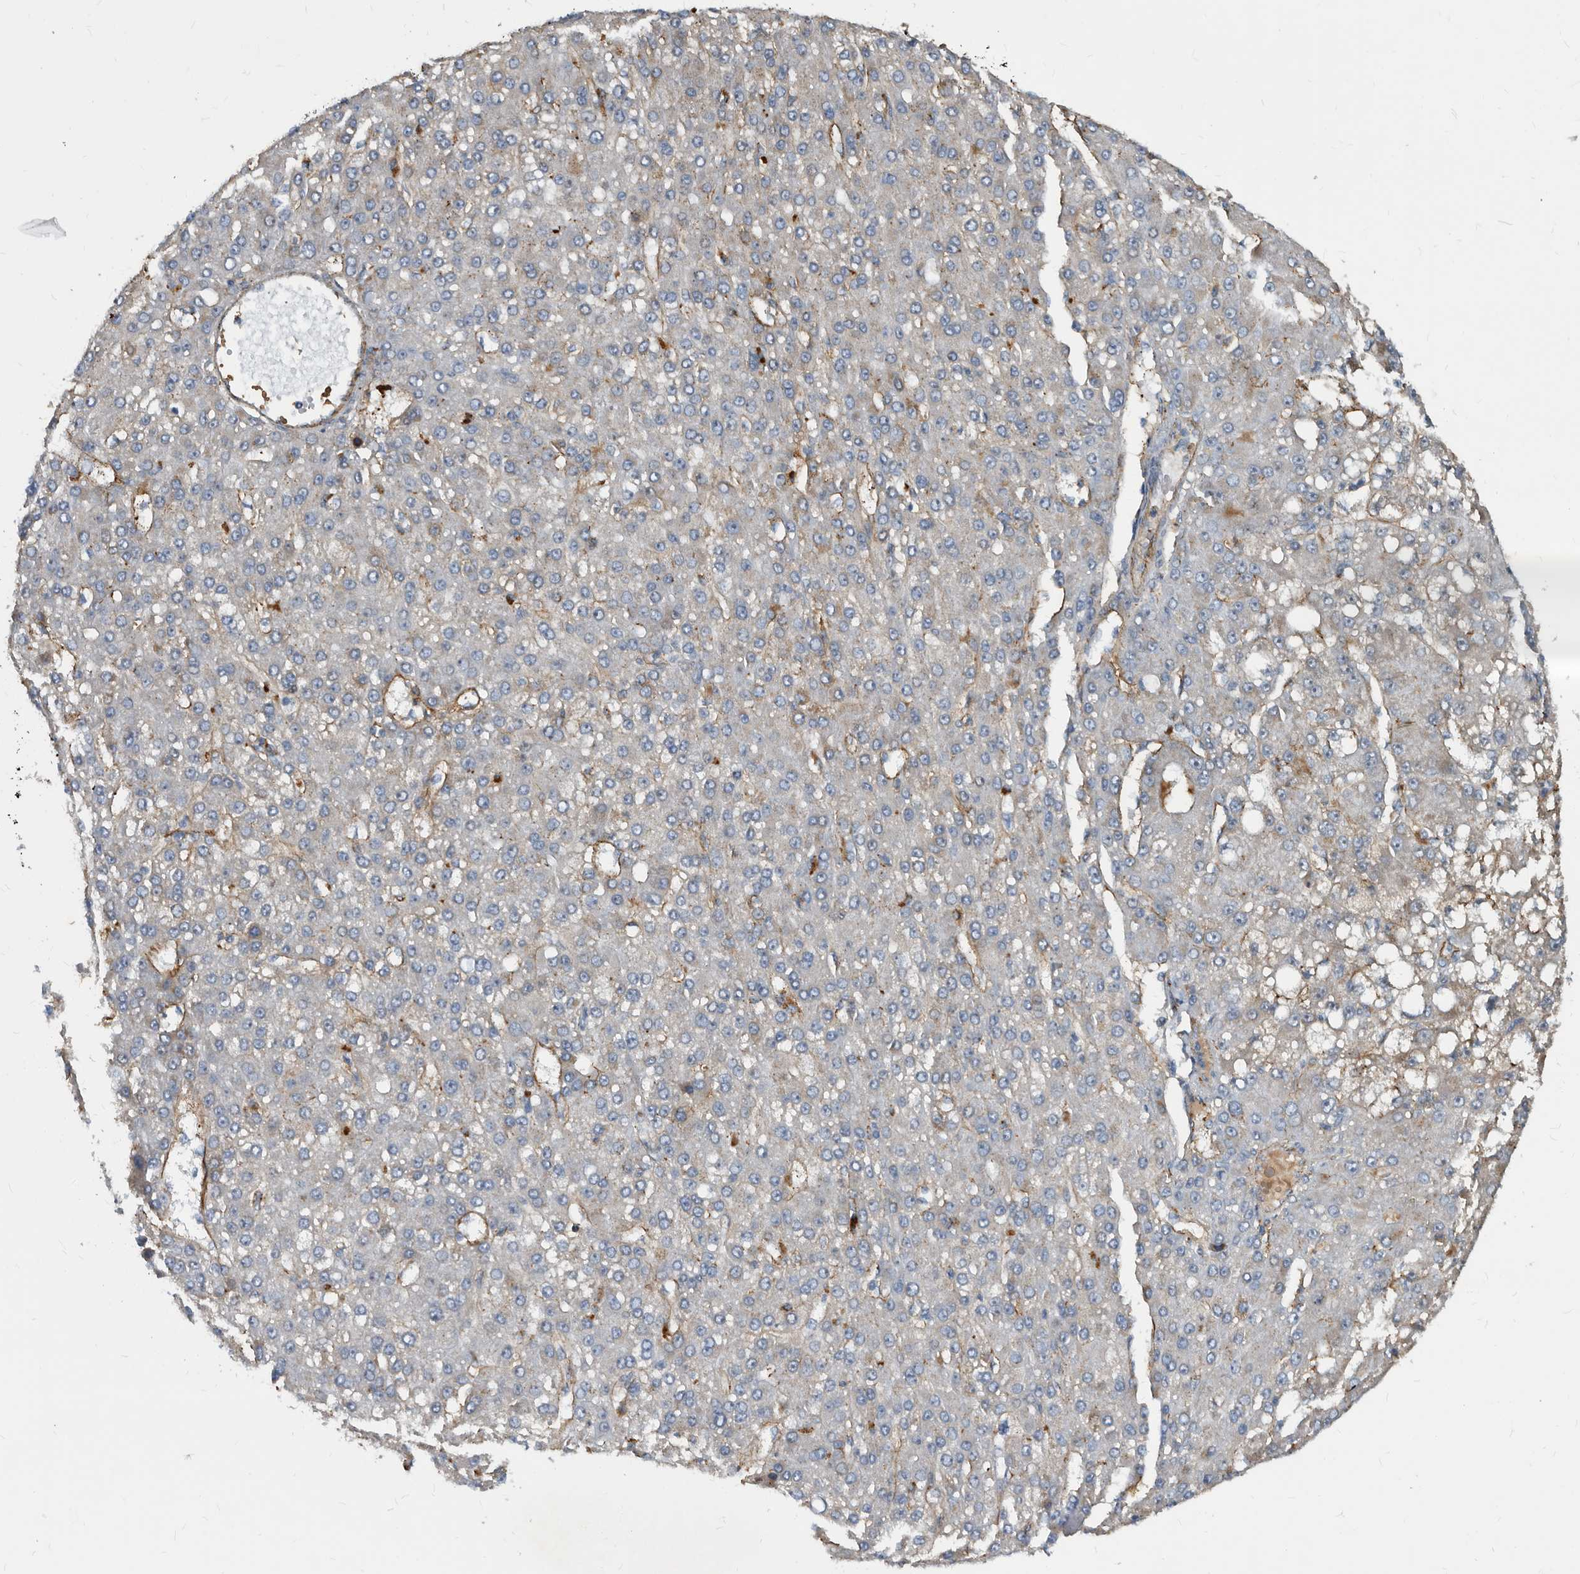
{"staining": {"intensity": "weak", "quantity": "<25%", "location": "cytoplasmic/membranous"}, "tissue": "liver cancer", "cell_type": "Tumor cells", "image_type": "cancer", "snomed": [{"axis": "morphology", "description": "Carcinoma, Hepatocellular, NOS"}, {"axis": "topography", "description": "Liver"}], "caption": "Protein analysis of liver cancer displays no significant expression in tumor cells.", "gene": "PI15", "patient": {"sex": "male", "age": 67}}